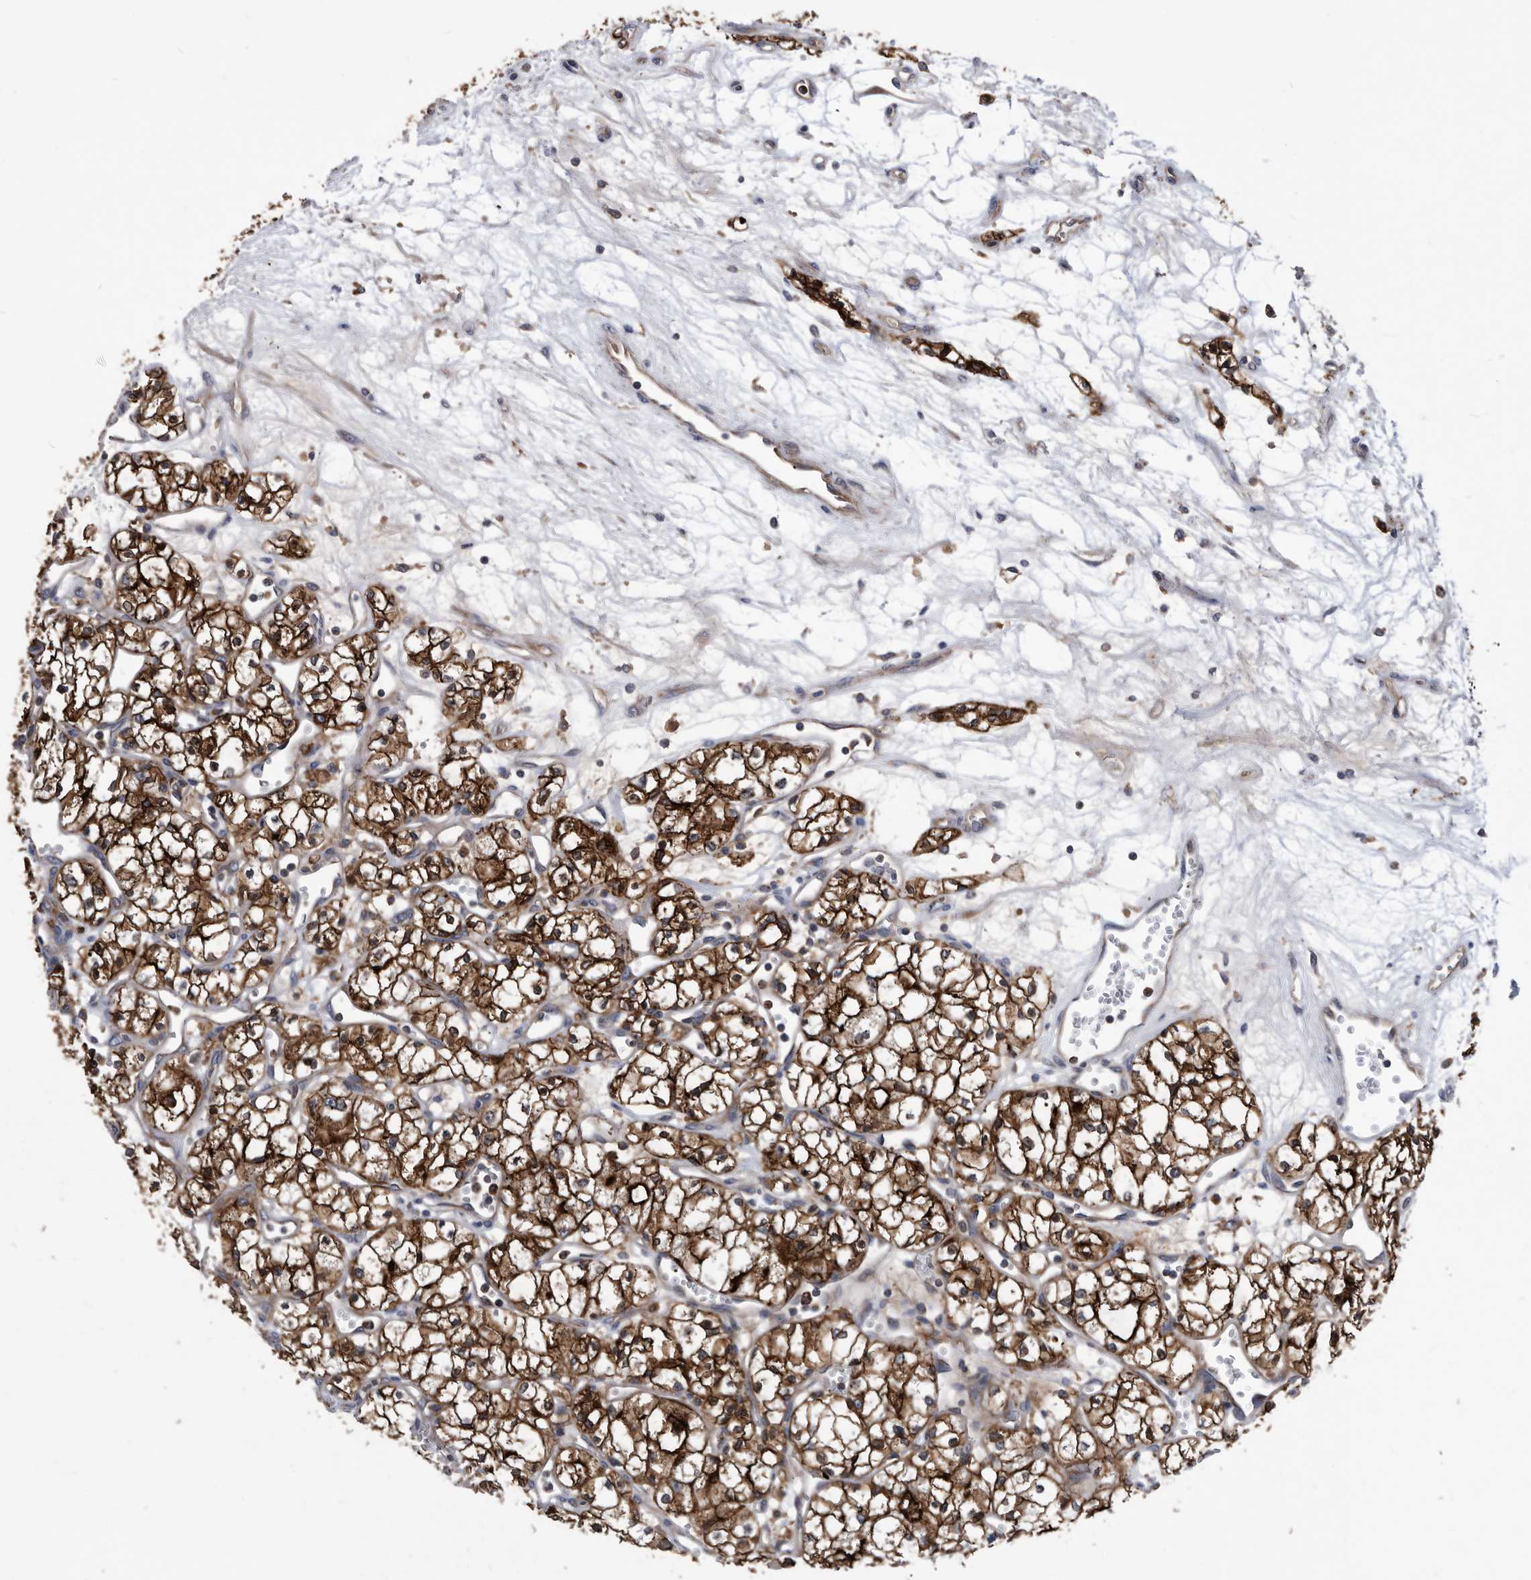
{"staining": {"intensity": "strong", "quantity": ">75%", "location": "cytoplasmic/membranous"}, "tissue": "renal cancer", "cell_type": "Tumor cells", "image_type": "cancer", "snomed": [{"axis": "morphology", "description": "Adenocarcinoma, NOS"}, {"axis": "topography", "description": "Kidney"}], "caption": "This histopathology image reveals adenocarcinoma (renal) stained with IHC to label a protein in brown. The cytoplasmic/membranous of tumor cells show strong positivity for the protein. Nuclei are counter-stained blue.", "gene": "BAIAP3", "patient": {"sex": "male", "age": 59}}